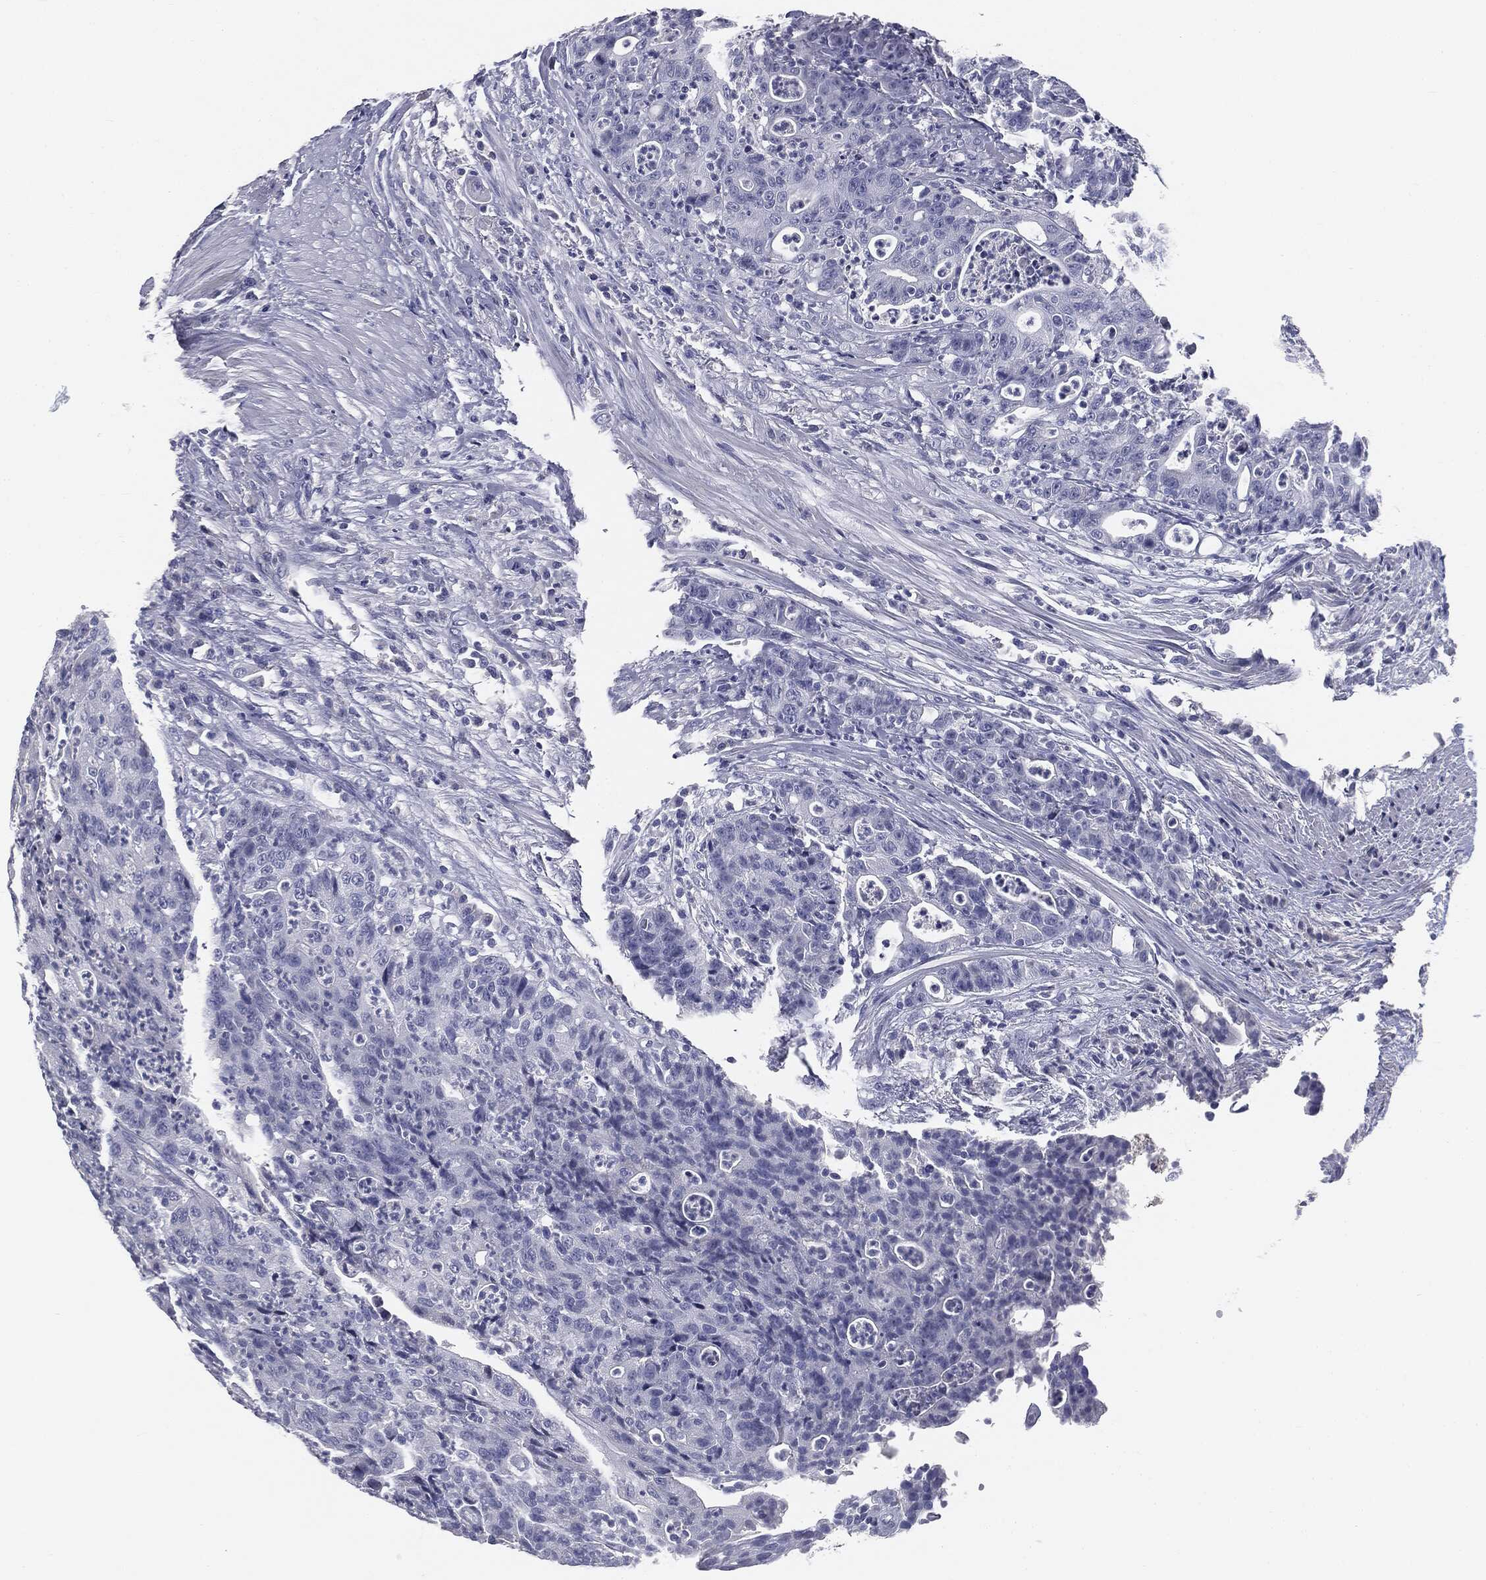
{"staining": {"intensity": "negative", "quantity": "none", "location": "none"}, "tissue": "colorectal cancer", "cell_type": "Tumor cells", "image_type": "cancer", "snomed": [{"axis": "morphology", "description": "Adenocarcinoma, NOS"}, {"axis": "topography", "description": "Colon"}], "caption": "Micrograph shows no protein staining in tumor cells of colorectal adenocarcinoma tissue. (DAB immunohistochemistry visualized using brightfield microscopy, high magnification).", "gene": "AFP", "patient": {"sex": "male", "age": 70}}